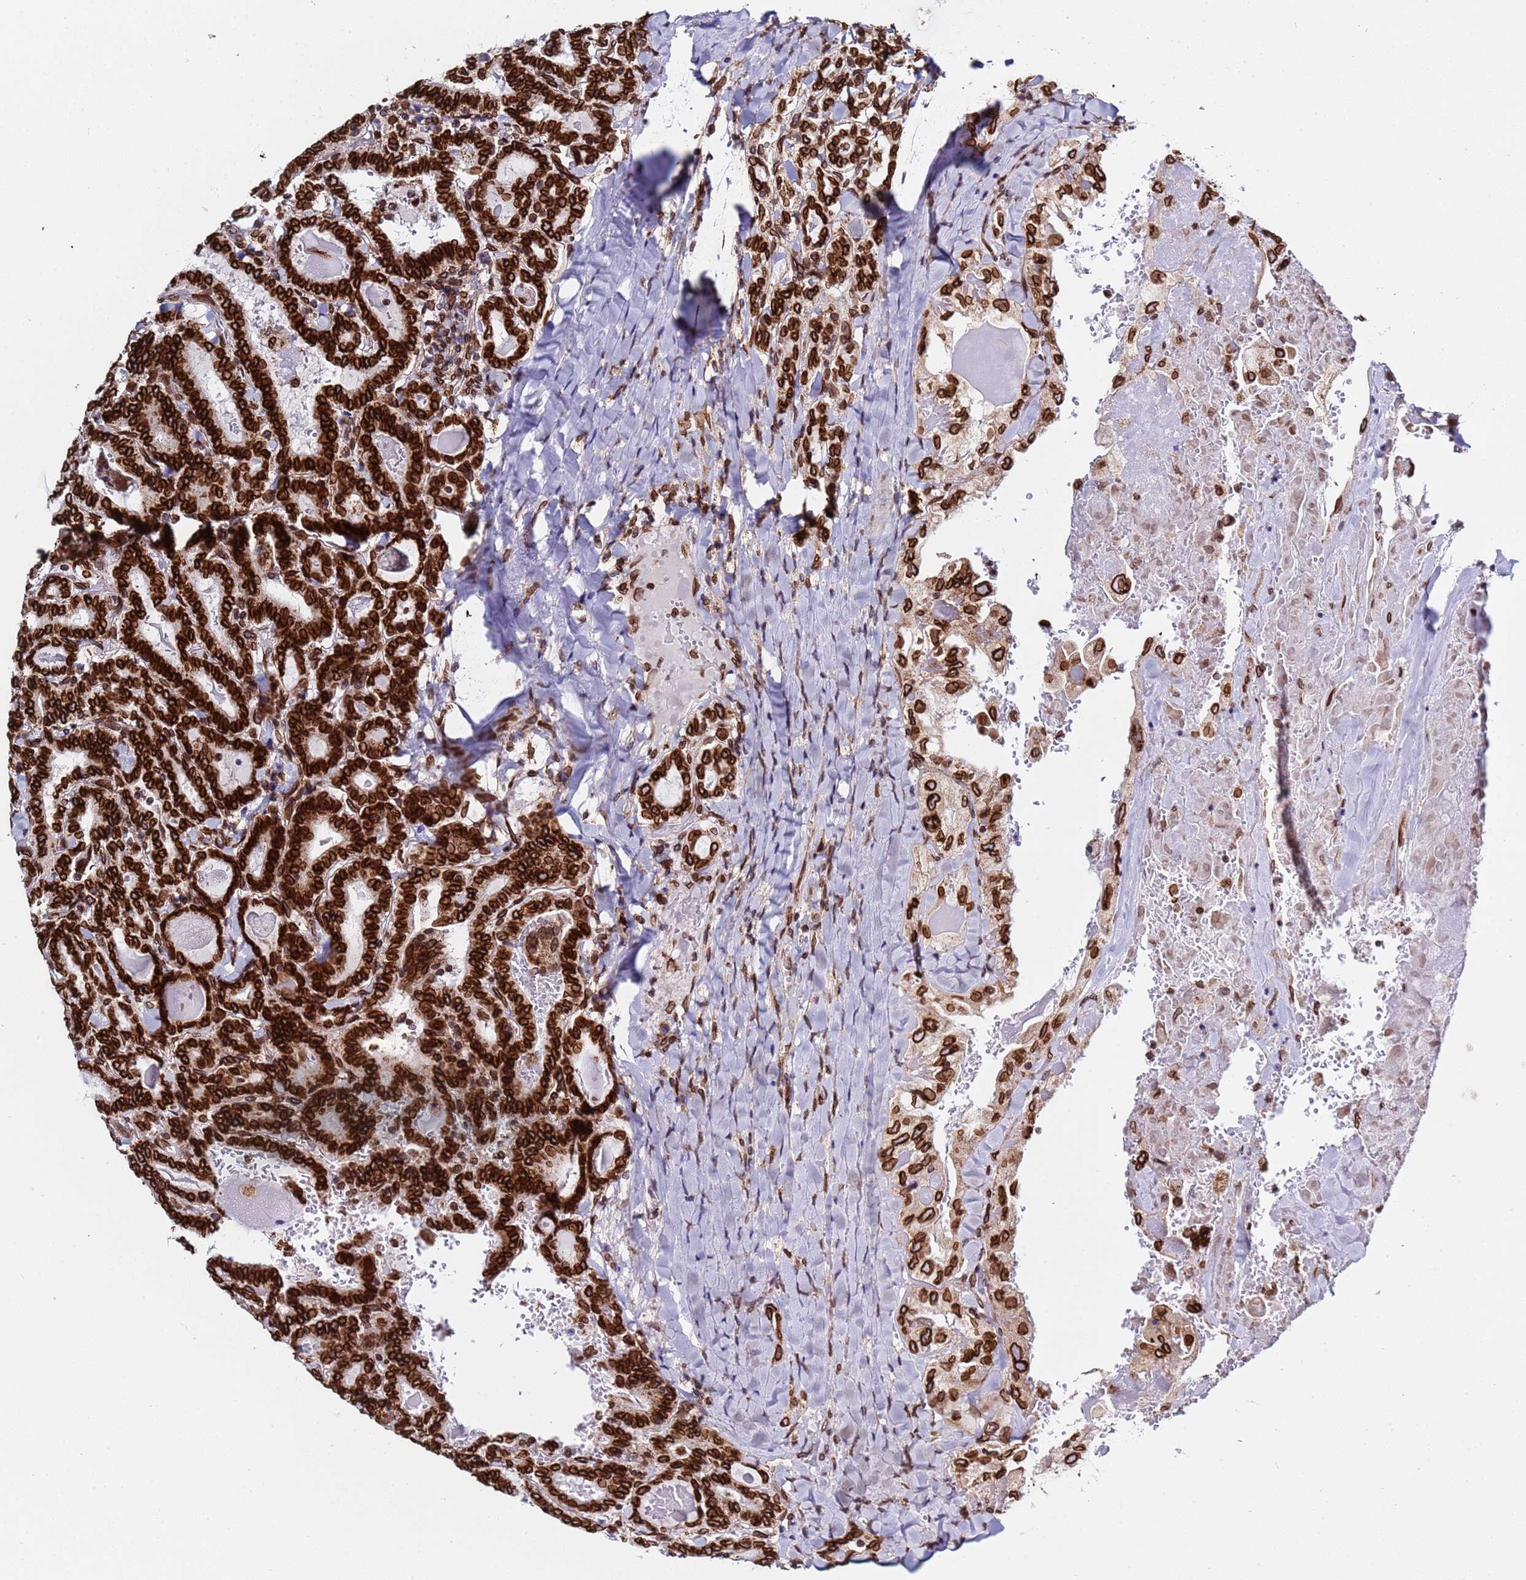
{"staining": {"intensity": "strong", "quantity": ">75%", "location": "cytoplasmic/membranous,nuclear"}, "tissue": "thyroid cancer", "cell_type": "Tumor cells", "image_type": "cancer", "snomed": [{"axis": "morphology", "description": "Papillary adenocarcinoma, NOS"}, {"axis": "topography", "description": "Thyroid gland"}], "caption": "A high amount of strong cytoplasmic/membranous and nuclear staining is seen in approximately >75% of tumor cells in thyroid cancer (papillary adenocarcinoma) tissue.", "gene": "TOR1AIP1", "patient": {"sex": "female", "age": 72}}